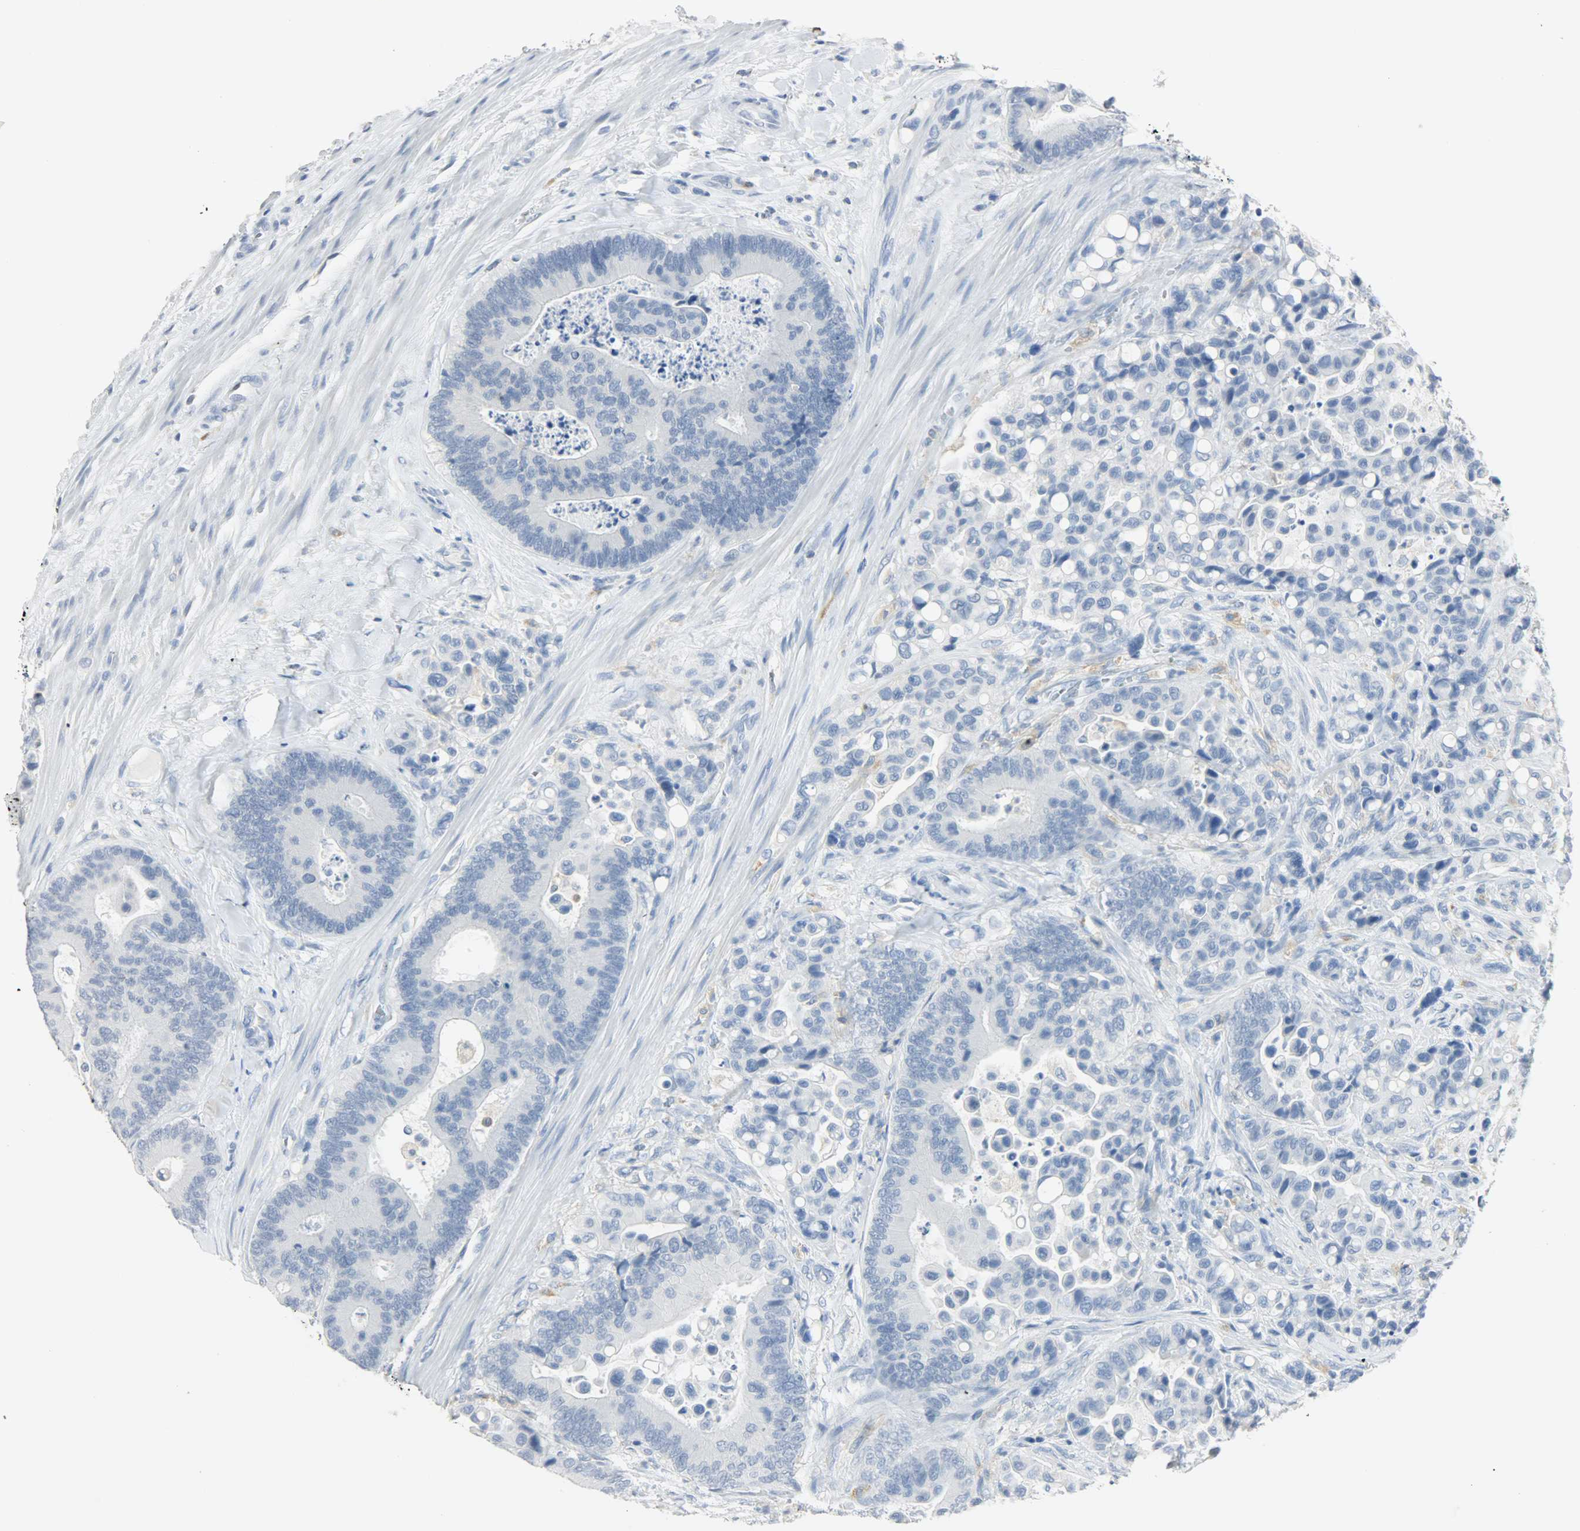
{"staining": {"intensity": "negative", "quantity": "none", "location": "none"}, "tissue": "colorectal cancer", "cell_type": "Tumor cells", "image_type": "cancer", "snomed": [{"axis": "morphology", "description": "Normal tissue, NOS"}, {"axis": "morphology", "description": "Adenocarcinoma, NOS"}, {"axis": "topography", "description": "Colon"}], "caption": "Colorectal cancer (adenocarcinoma) was stained to show a protein in brown. There is no significant staining in tumor cells. (Brightfield microscopy of DAB IHC at high magnification).", "gene": "PTPN6", "patient": {"sex": "male", "age": 82}}